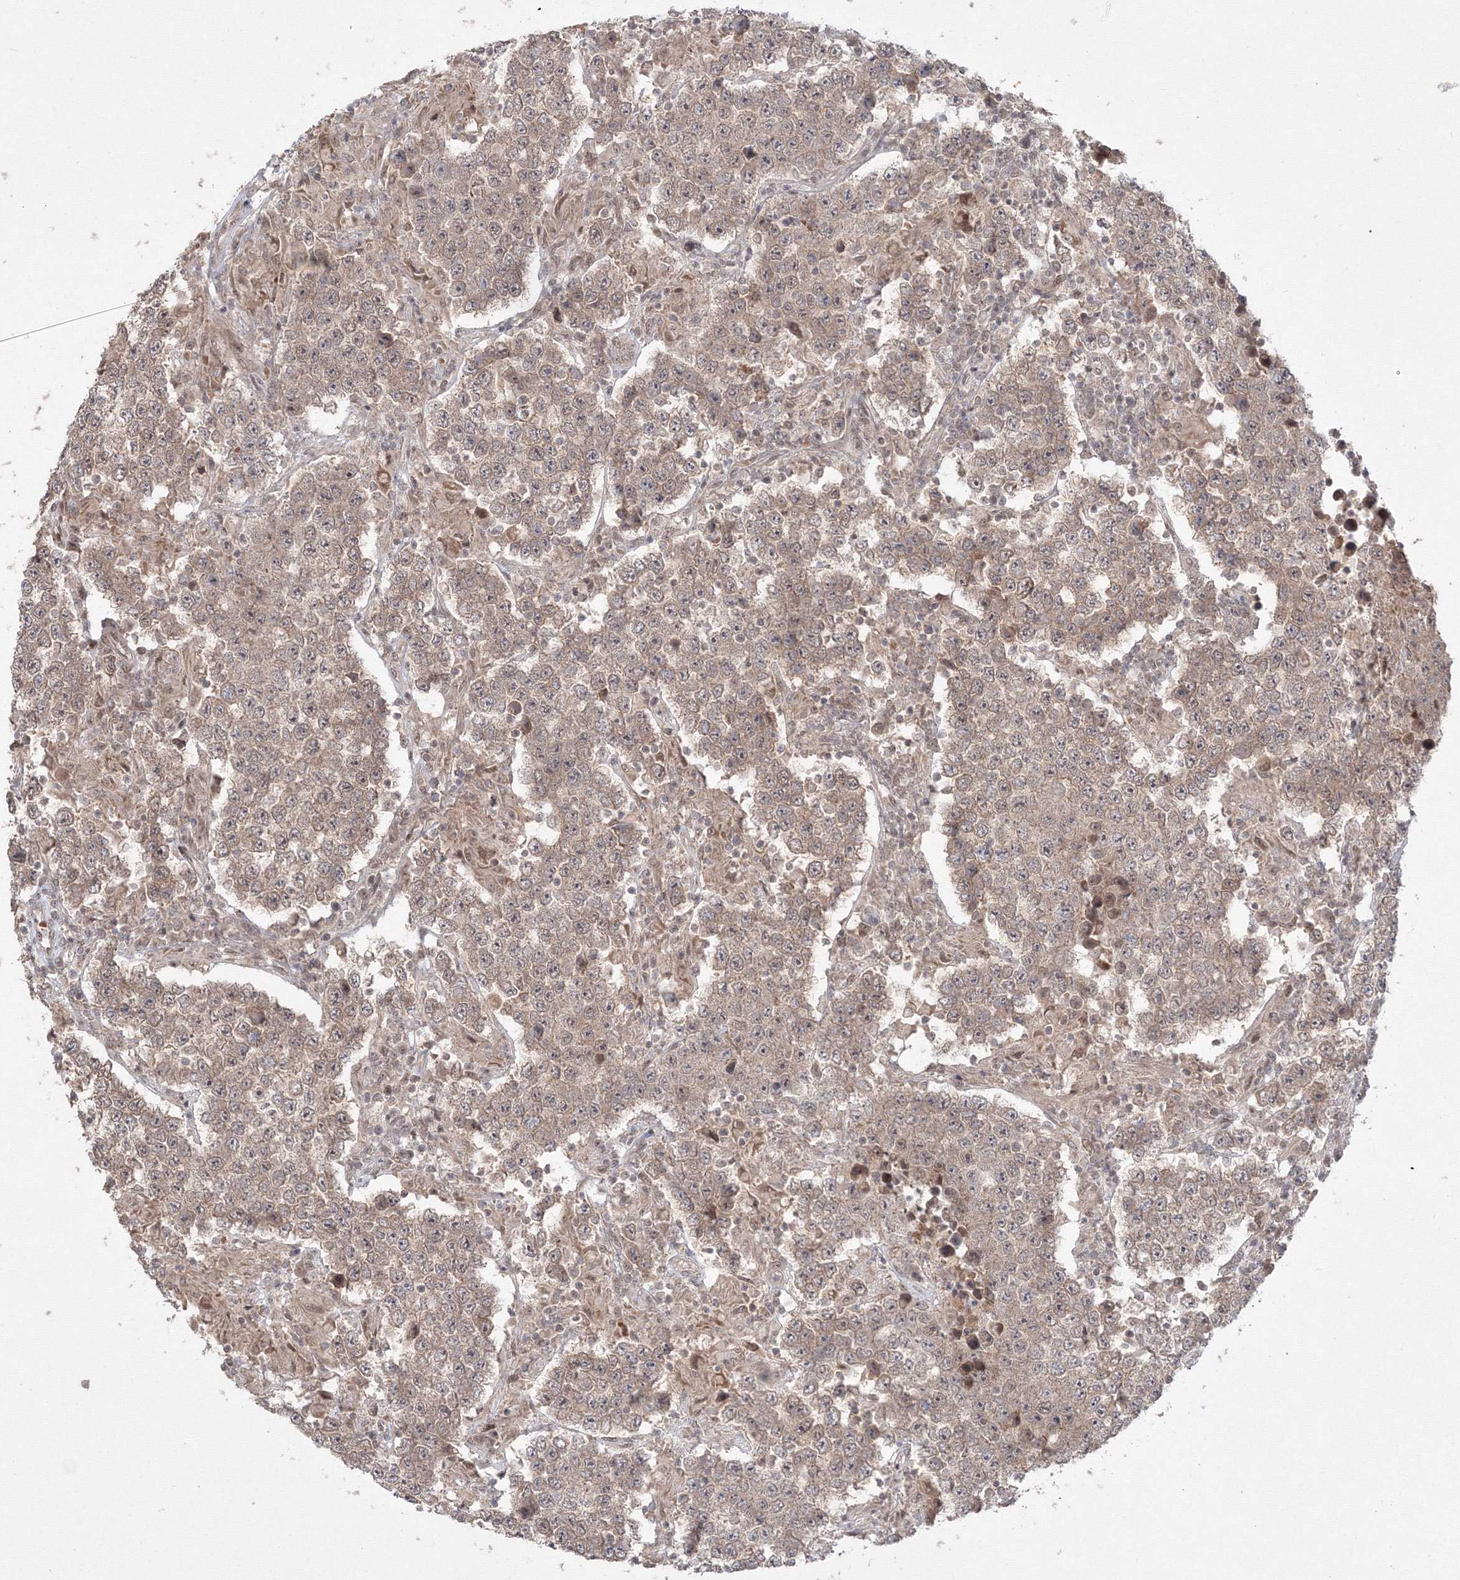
{"staining": {"intensity": "weak", "quantity": ">75%", "location": "cytoplasmic/membranous"}, "tissue": "testis cancer", "cell_type": "Tumor cells", "image_type": "cancer", "snomed": [{"axis": "morphology", "description": "Normal tissue, NOS"}, {"axis": "morphology", "description": "Urothelial carcinoma, High grade"}, {"axis": "morphology", "description": "Seminoma, NOS"}, {"axis": "morphology", "description": "Carcinoma, Embryonal, NOS"}, {"axis": "topography", "description": "Urinary bladder"}, {"axis": "topography", "description": "Testis"}], "caption": "Immunohistochemistry (DAB) staining of human seminoma (testis) displays weak cytoplasmic/membranous protein expression in approximately >75% of tumor cells.", "gene": "COPS4", "patient": {"sex": "male", "age": 41}}